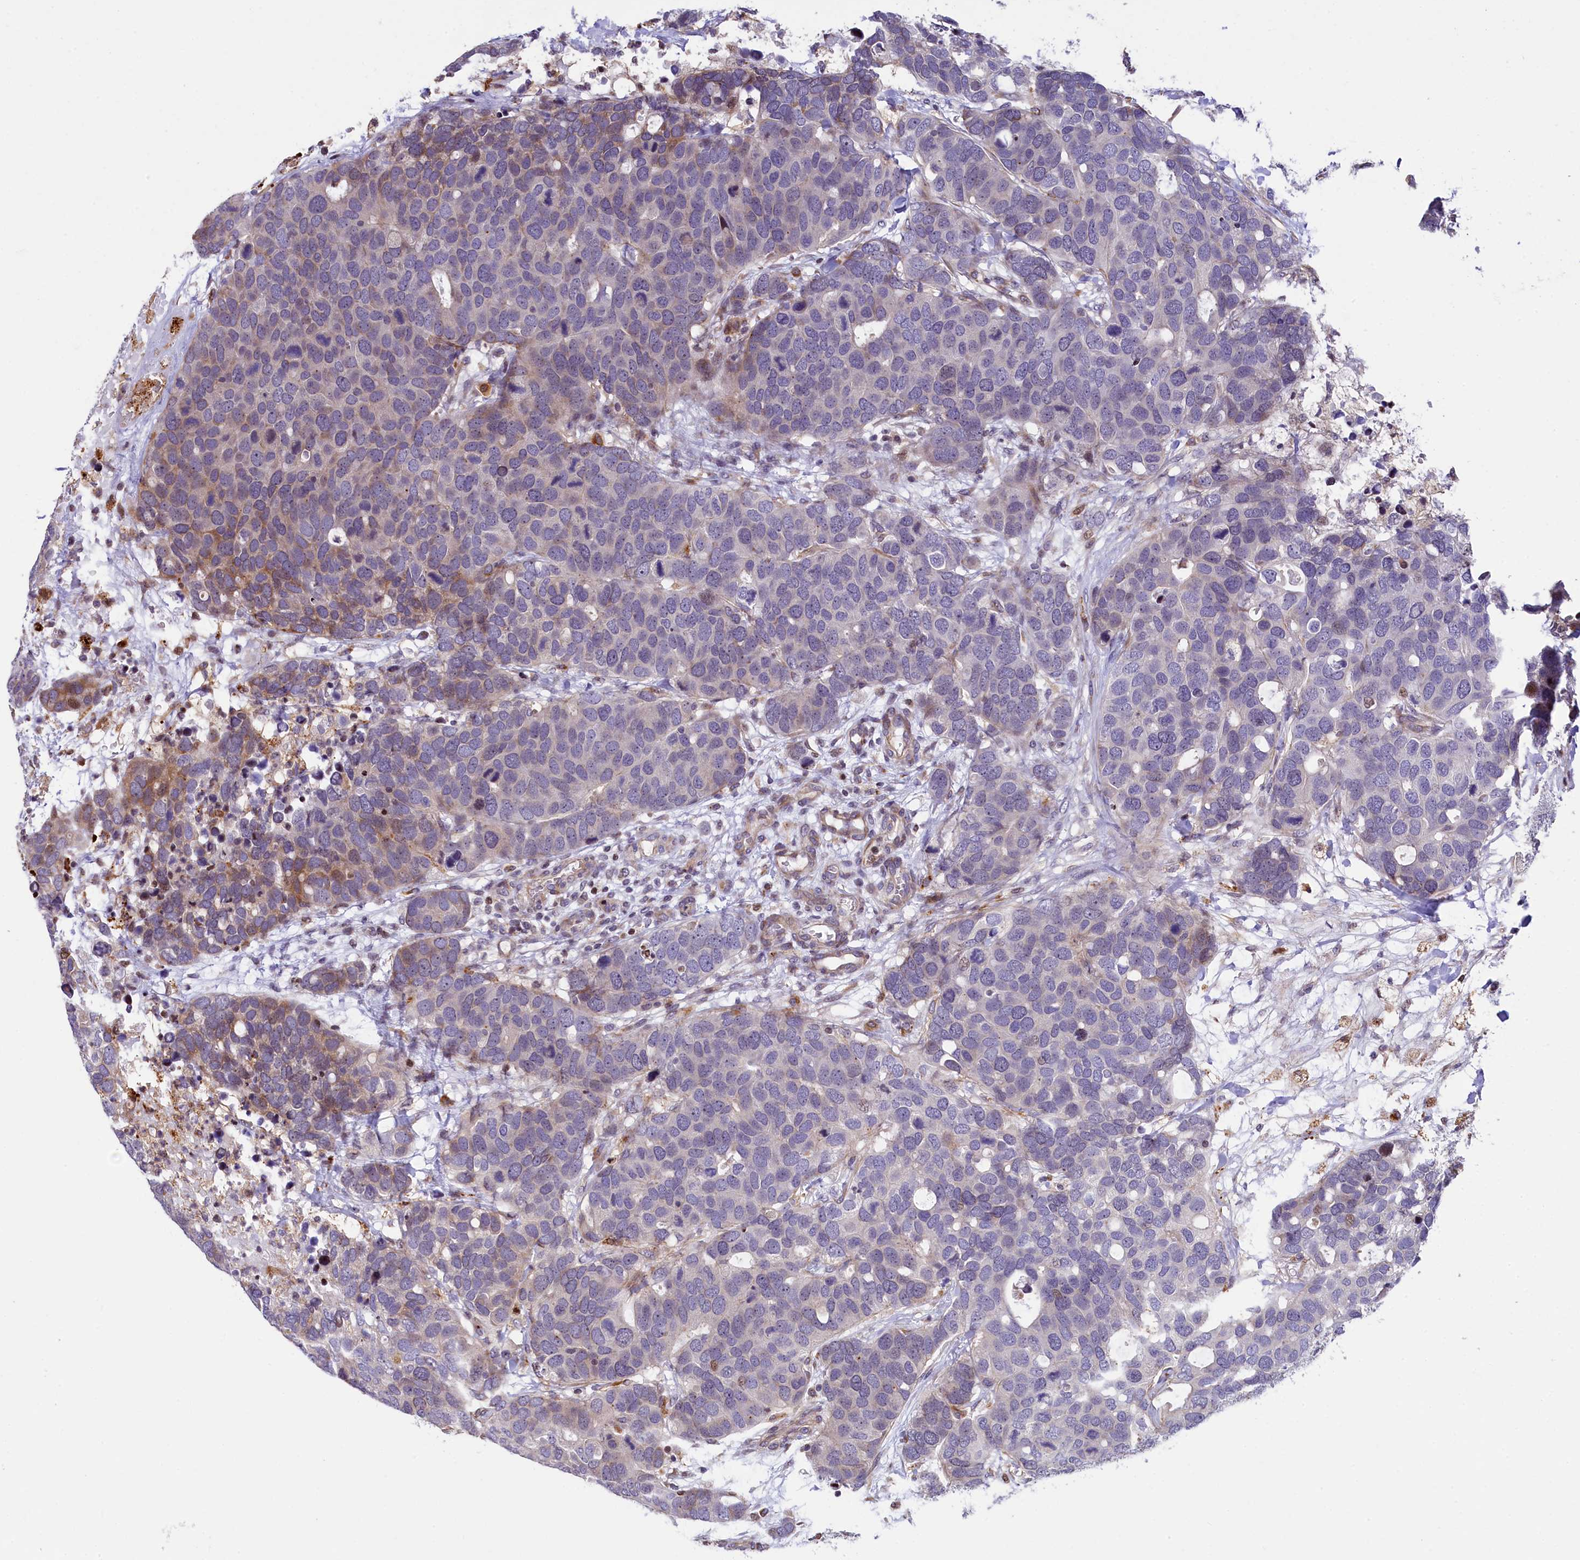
{"staining": {"intensity": "weak", "quantity": "<25%", "location": "nuclear"}, "tissue": "breast cancer", "cell_type": "Tumor cells", "image_type": "cancer", "snomed": [{"axis": "morphology", "description": "Duct carcinoma"}, {"axis": "topography", "description": "Breast"}], "caption": "This is a micrograph of immunohistochemistry staining of breast cancer, which shows no staining in tumor cells. Brightfield microscopy of IHC stained with DAB (3,3'-diaminobenzidine) (brown) and hematoxylin (blue), captured at high magnification.", "gene": "TGDS", "patient": {"sex": "female", "age": 83}}